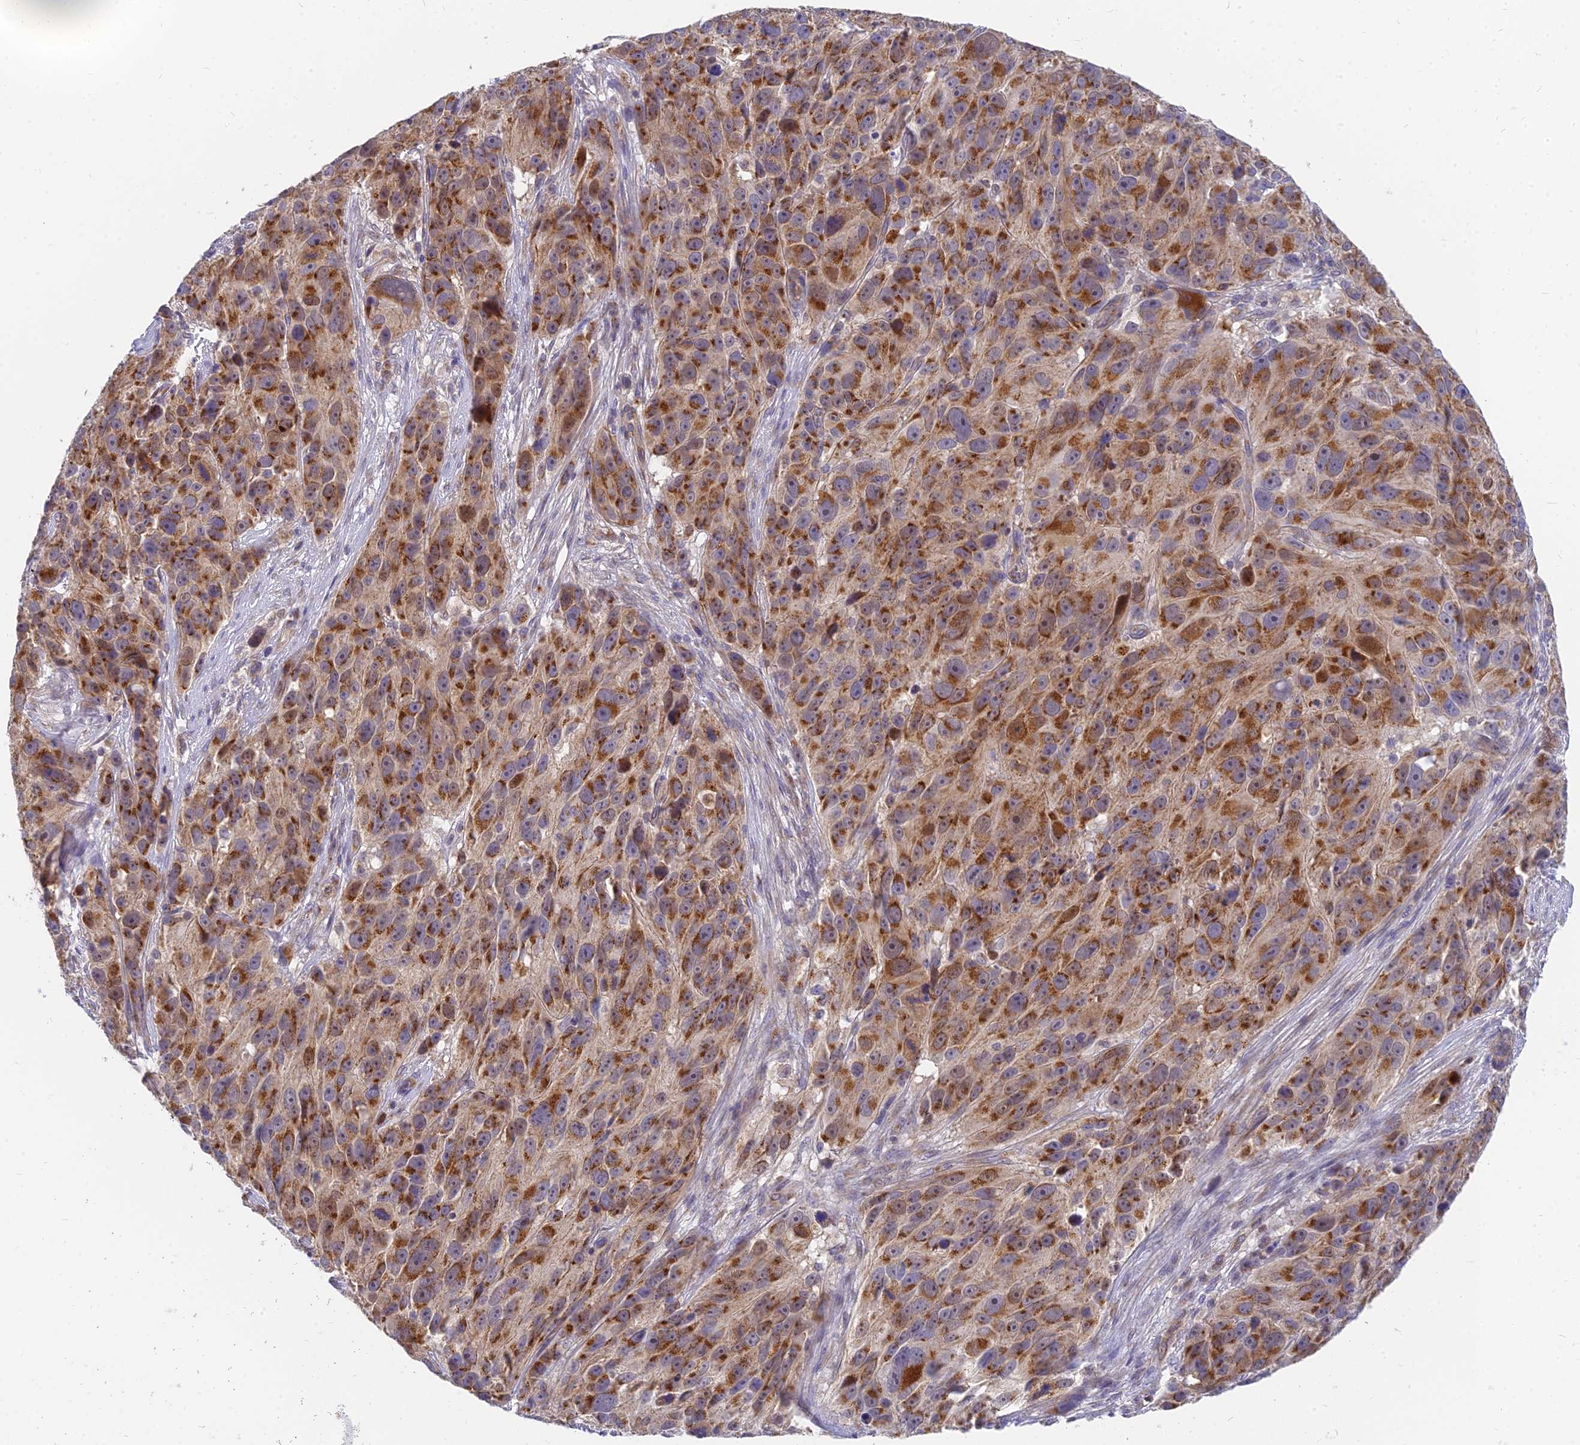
{"staining": {"intensity": "strong", "quantity": ">75%", "location": "cytoplasmic/membranous"}, "tissue": "melanoma", "cell_type": "Tumor cells", "image_type": "cancer", "snomed": [{"axis": "morphology", "description": "Malignant melanoma, NOS"}, {"axis": "topography", "description": "Skin"}], "caption": "A histopathology image of human malignant melanoma stained for a protein displays strong cytoplasmic/membranous brown staining in tumor cells.", "gene": "MRPL15", "patient": {"sex": "male", "age": 84}}